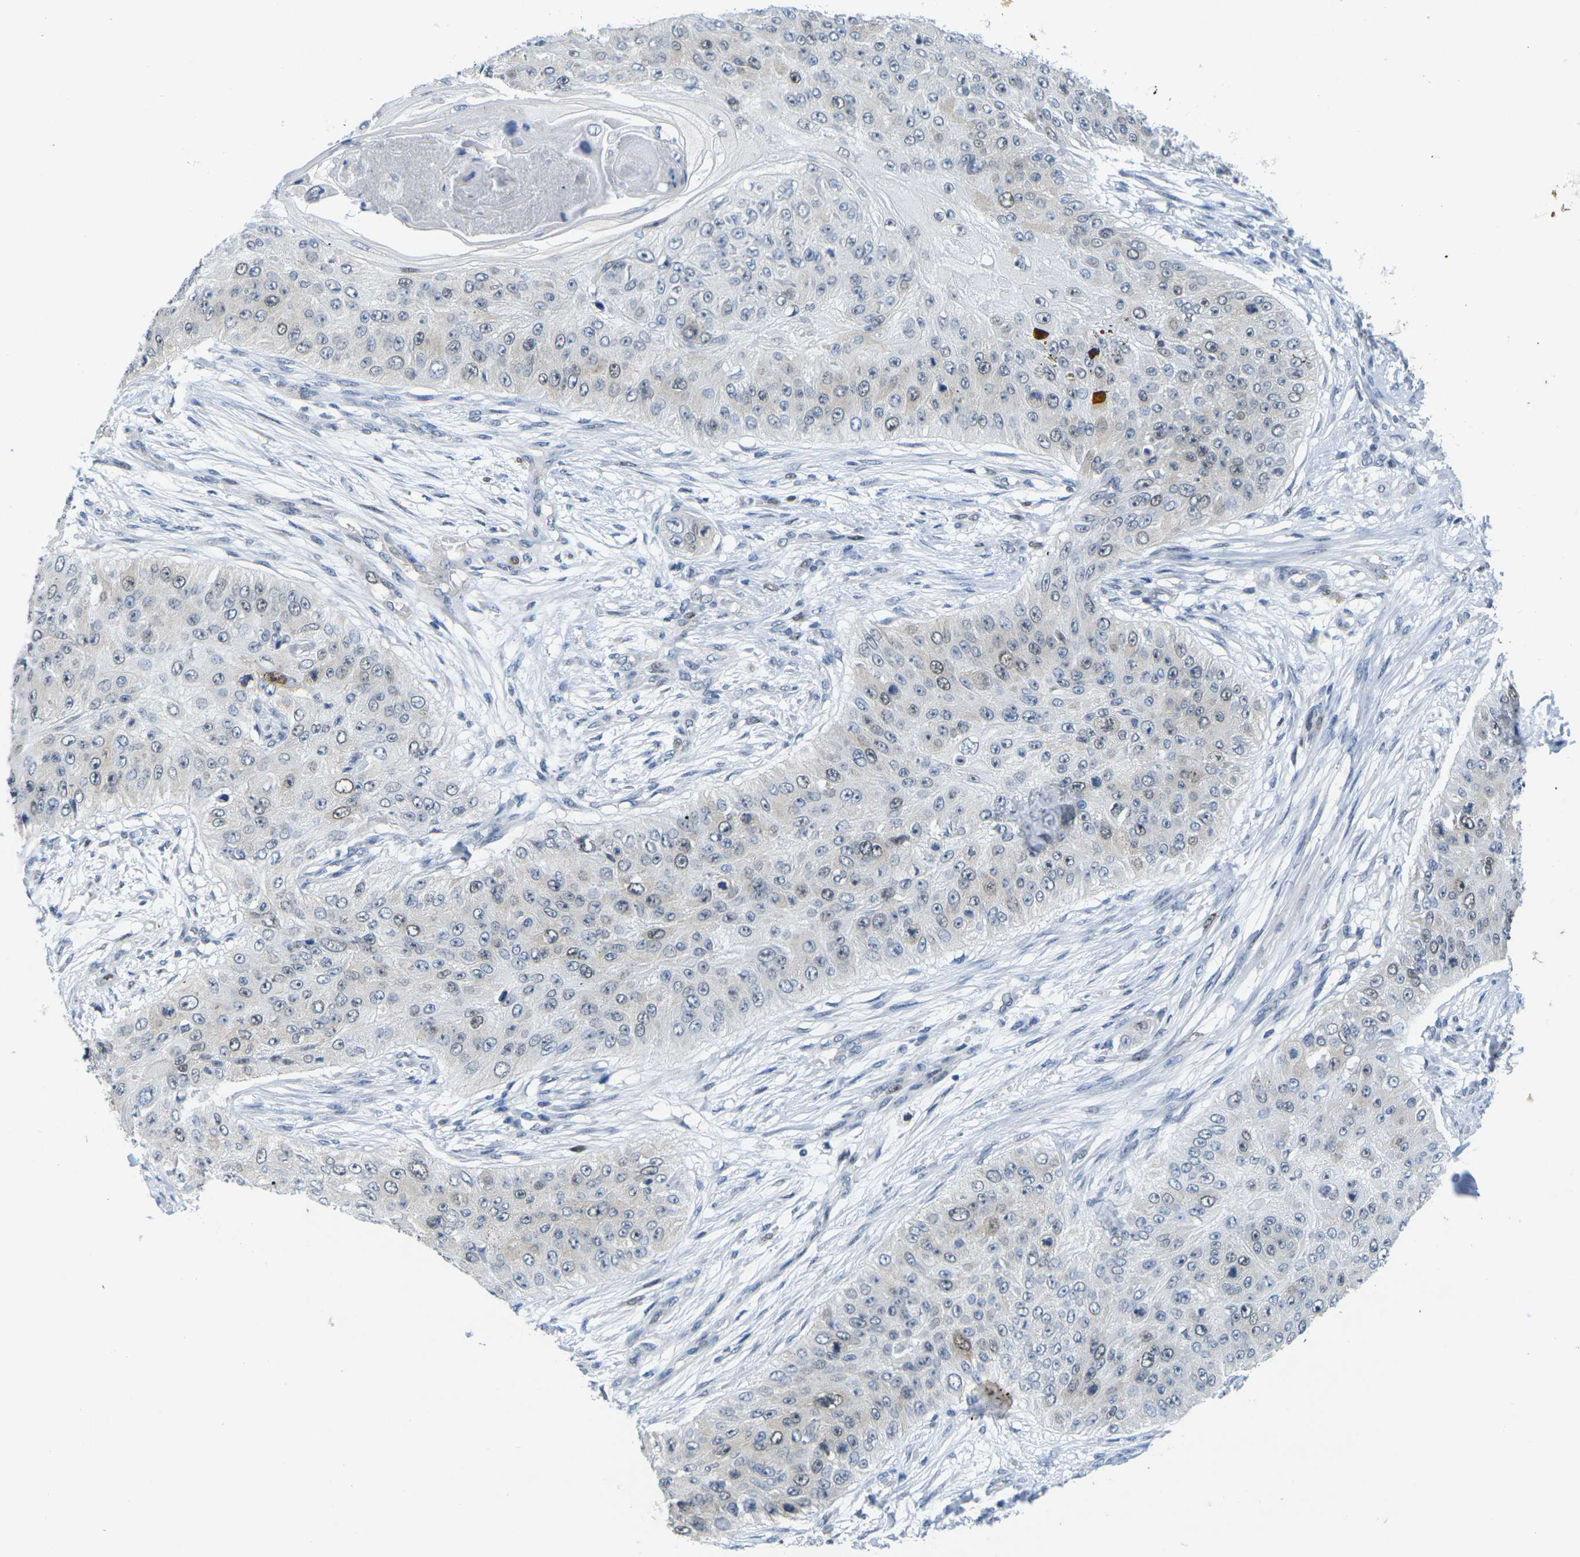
{"staining": {"intensity": "weak", "quantity": "<25%", "location": "nuclear"}, "tissue": "skin cancer", "cell_type": "Tumor cells", "image_type": "cancer", "snomed": [{"axis": "morphology", "description": "Squamous cell carcinoma, NOS"}, {"axis": "topography", "description": "Skin"}], "caption": "A high-resolution histopathology image shows IHC staining of skin cancer, which displays no significant positivity in tumor cells.", "gene": "CDK2", "patient": {"sex": "female", "age": 80}}